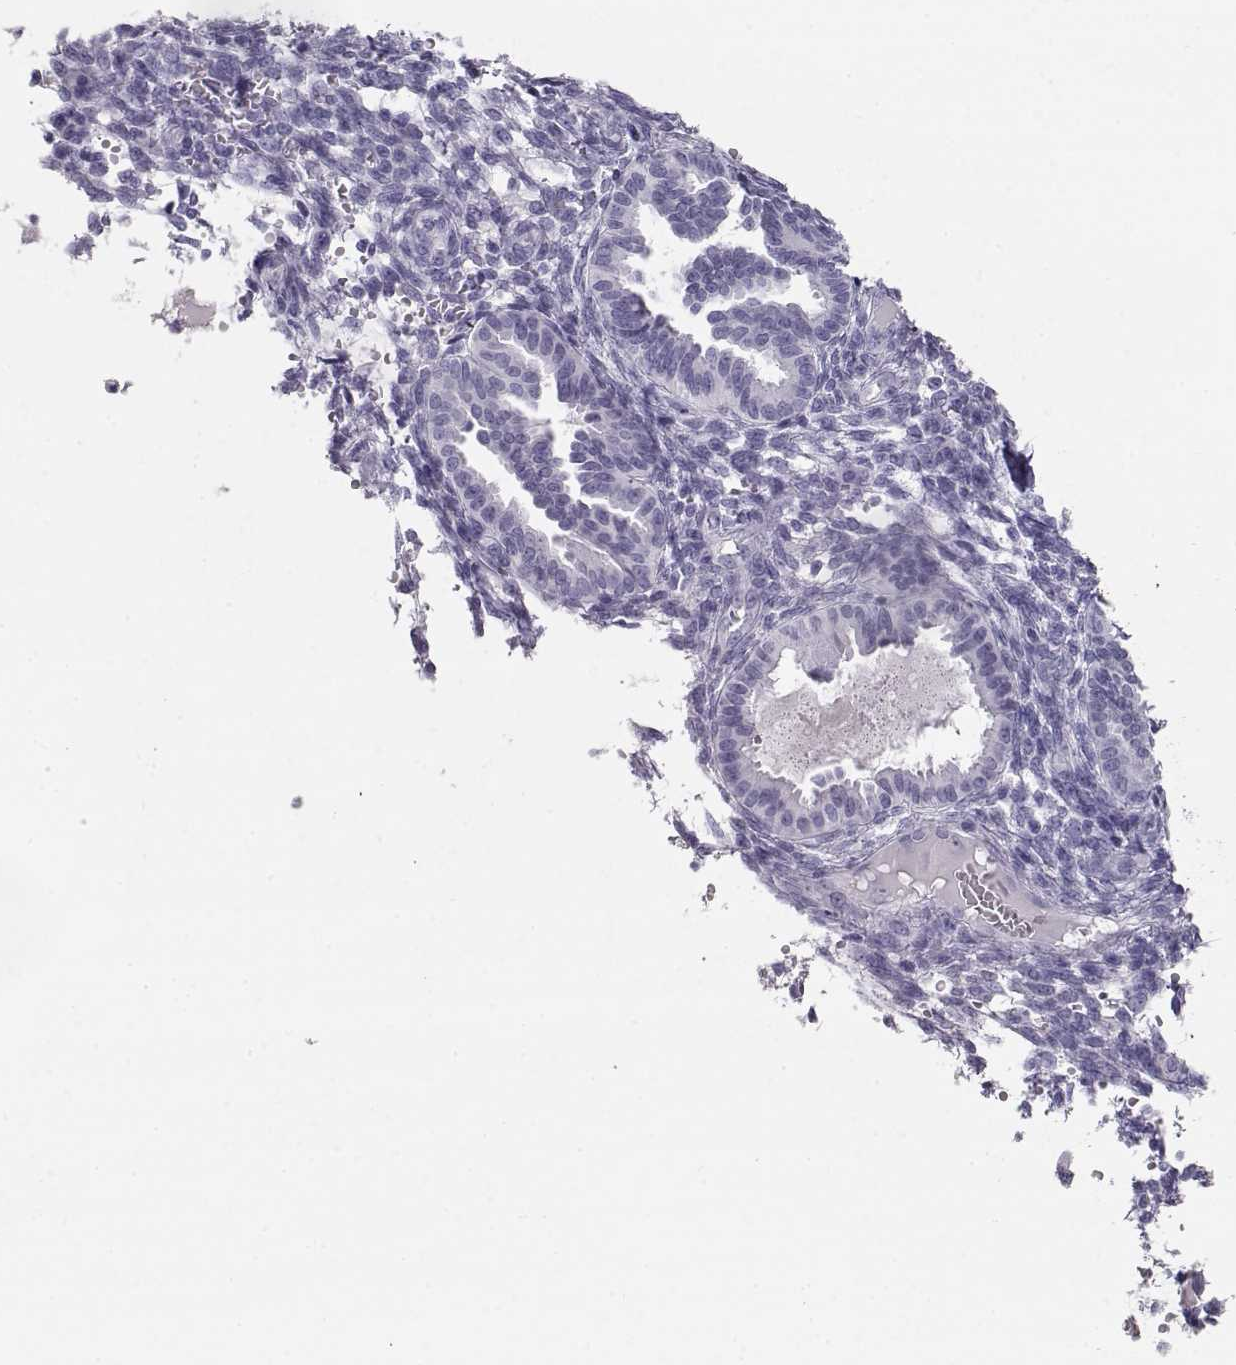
{"staining": {"intensity": "negative", "quantity": "none", "location": "none"}, "tissue": "endometrium", "cell_type": "Cells in endometrial stroma", "image_type": "normal", "snomed": [{"axis": "morphology", "description": "Normal tissue, NOS"}, {"axis": "topography", "description": "Endometrium"}], "caption": "This is an immunohistochemistry micrograph of unremarkable human endometrium. There is no staining in cells in endometrial stroma.", "gene": "MAGEC1", "patient": {"sex": "female", "age": 42}}